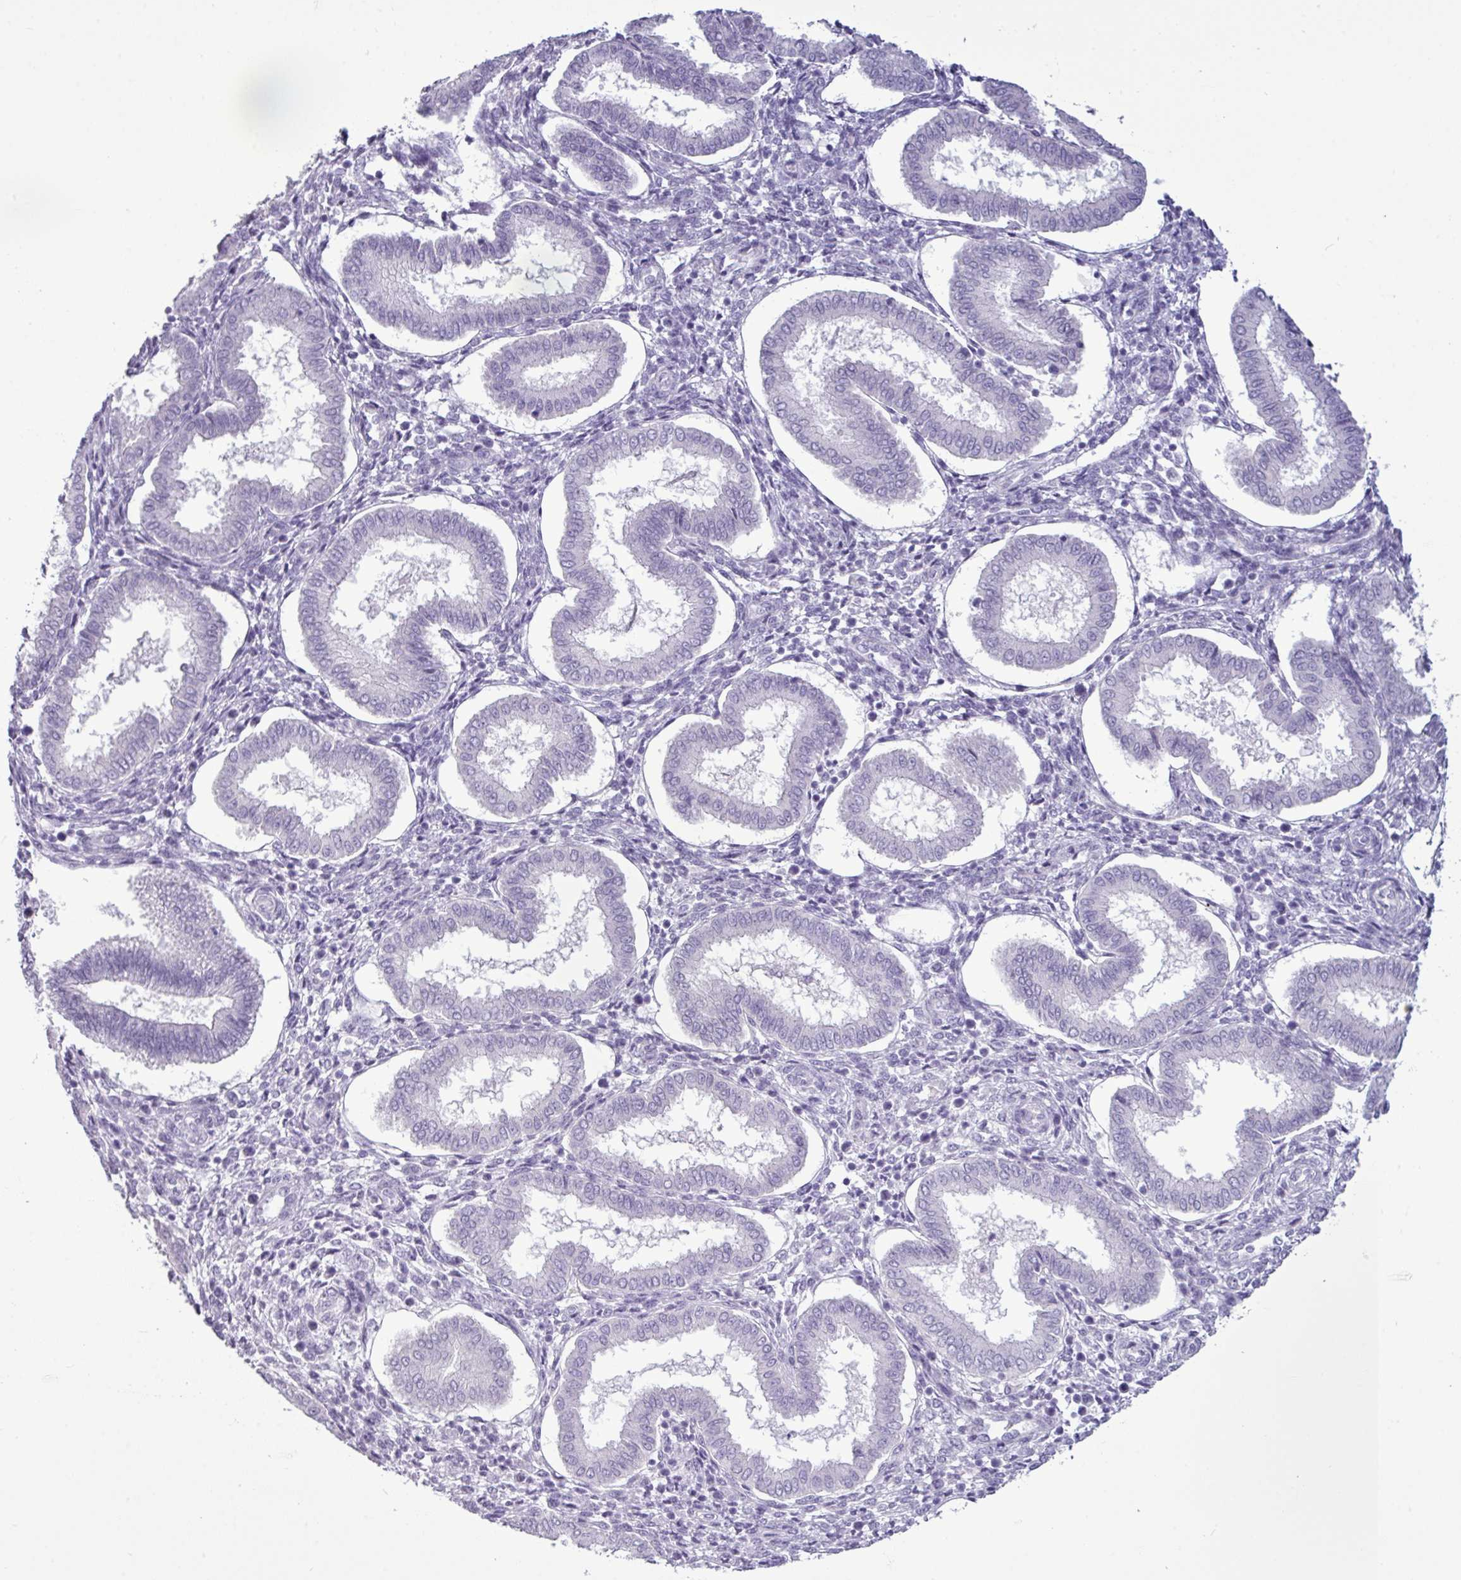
{"staining": {"intensity": "negative", "quantity": "none", "location": "none"}, "tissue": "endometrium", "cell_type": "Cells in endometrial stroma", "image_type": "normal", "snomed": [{"axis": "morphology", "description": "Normal tissue, NOS"}, {"axis": "topography", "description": "Endometrium"}], "caption": "Human endometrium stained for a protein using immunohistochemistry reveals no expression in cells in endometrial stroma.", "gene": "AMY2A", "patient": {"sex": "female", "age": 24}}